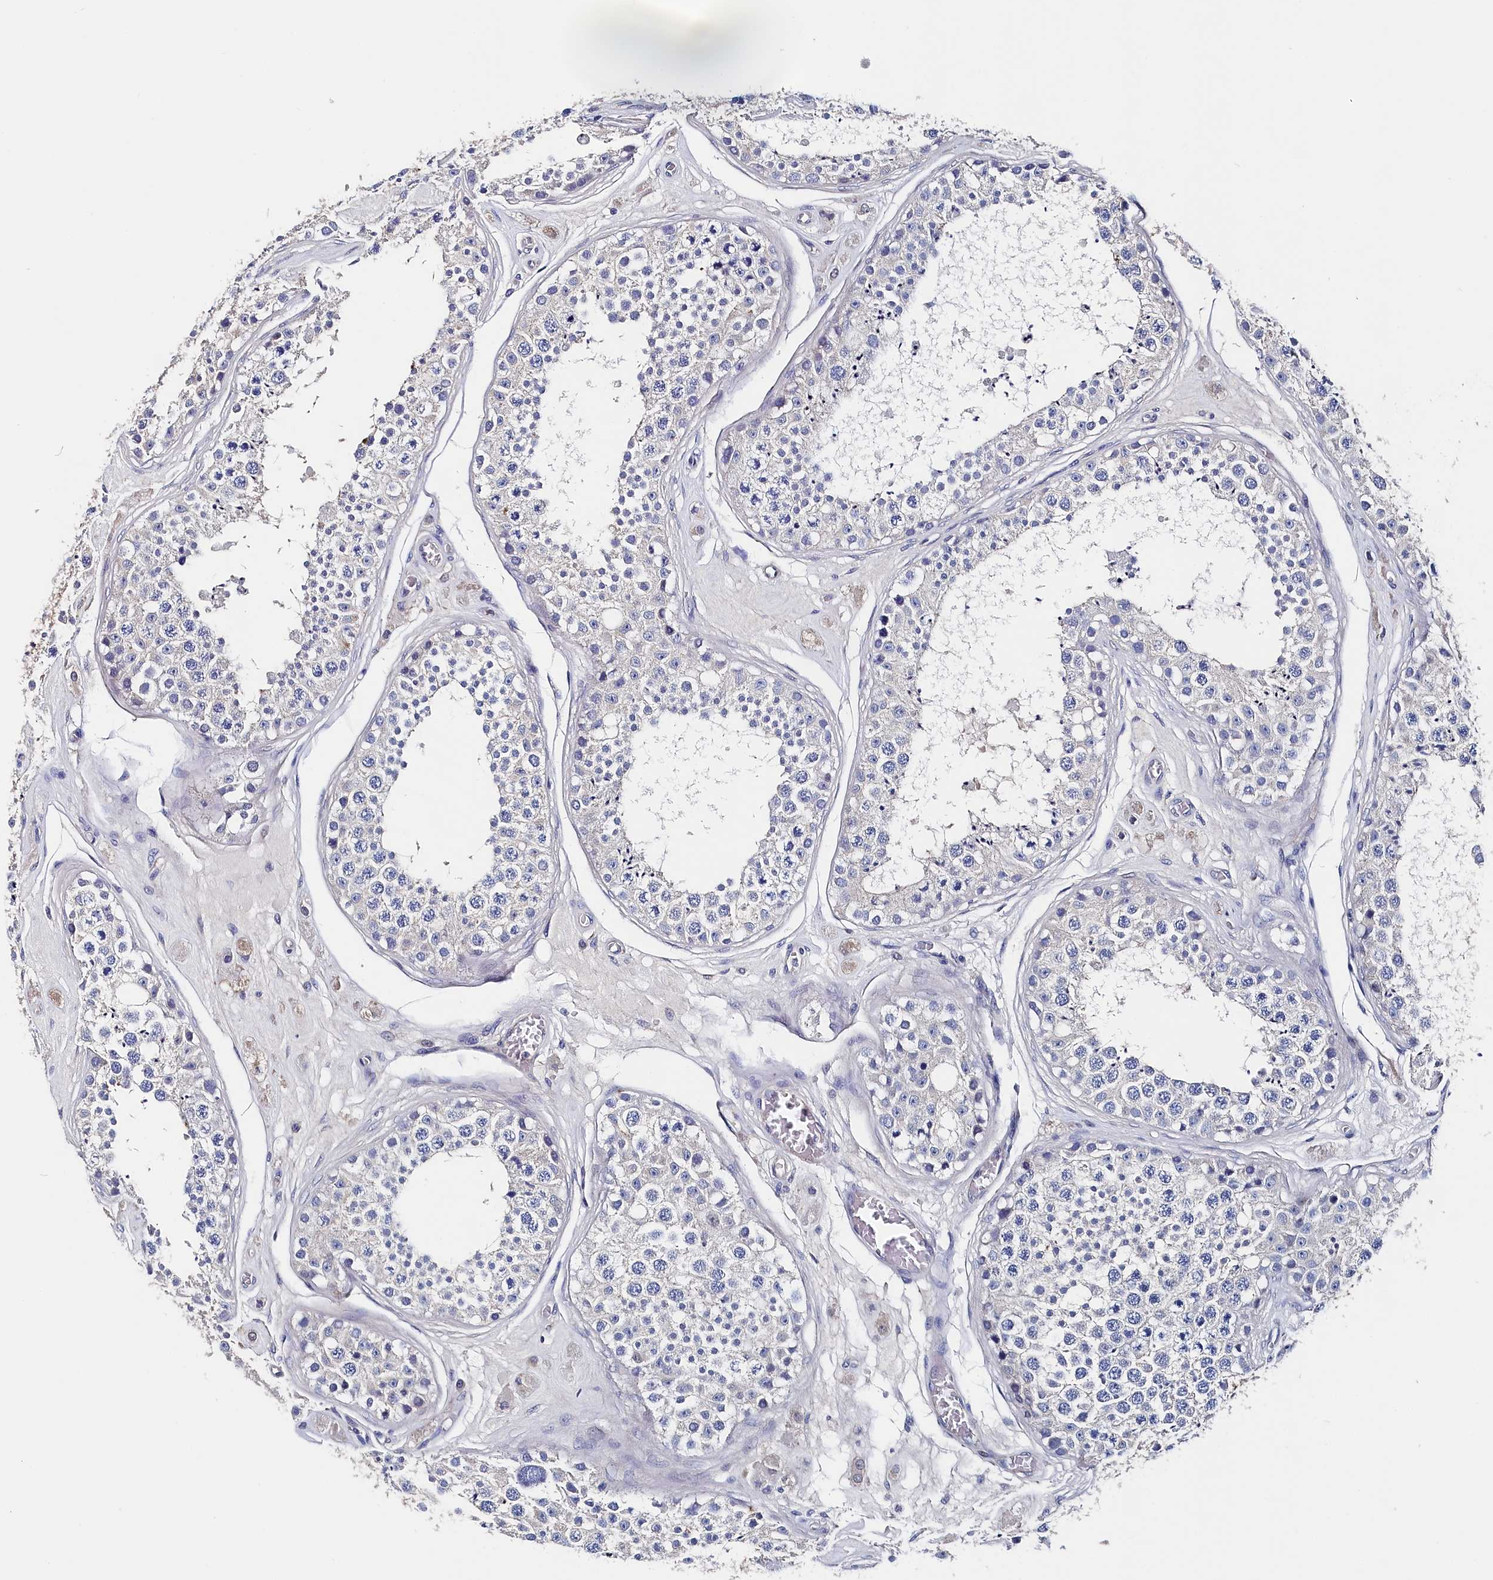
{"staining": {"intensity": "negative", "quantity": "none", "location": "none"}, "tissue": "testis", "cell_type": "Cells in seminiferous ducts", "image_type": "normal", "snomed": [{"axis": "morphology", "description": "Normal tissue, NOS"}, {"axis": "topography", "description": "Testis"}], "caption": "Histopathology image shows no protein staining in cells in seminiferous ducts of benign testis. (DAB (3,3'-diaminobenzidine) IHC visualized using brightfield microscopy, high magnification).", "gene": "BHMT", "patient": {"sex": "male", "age": 25}}